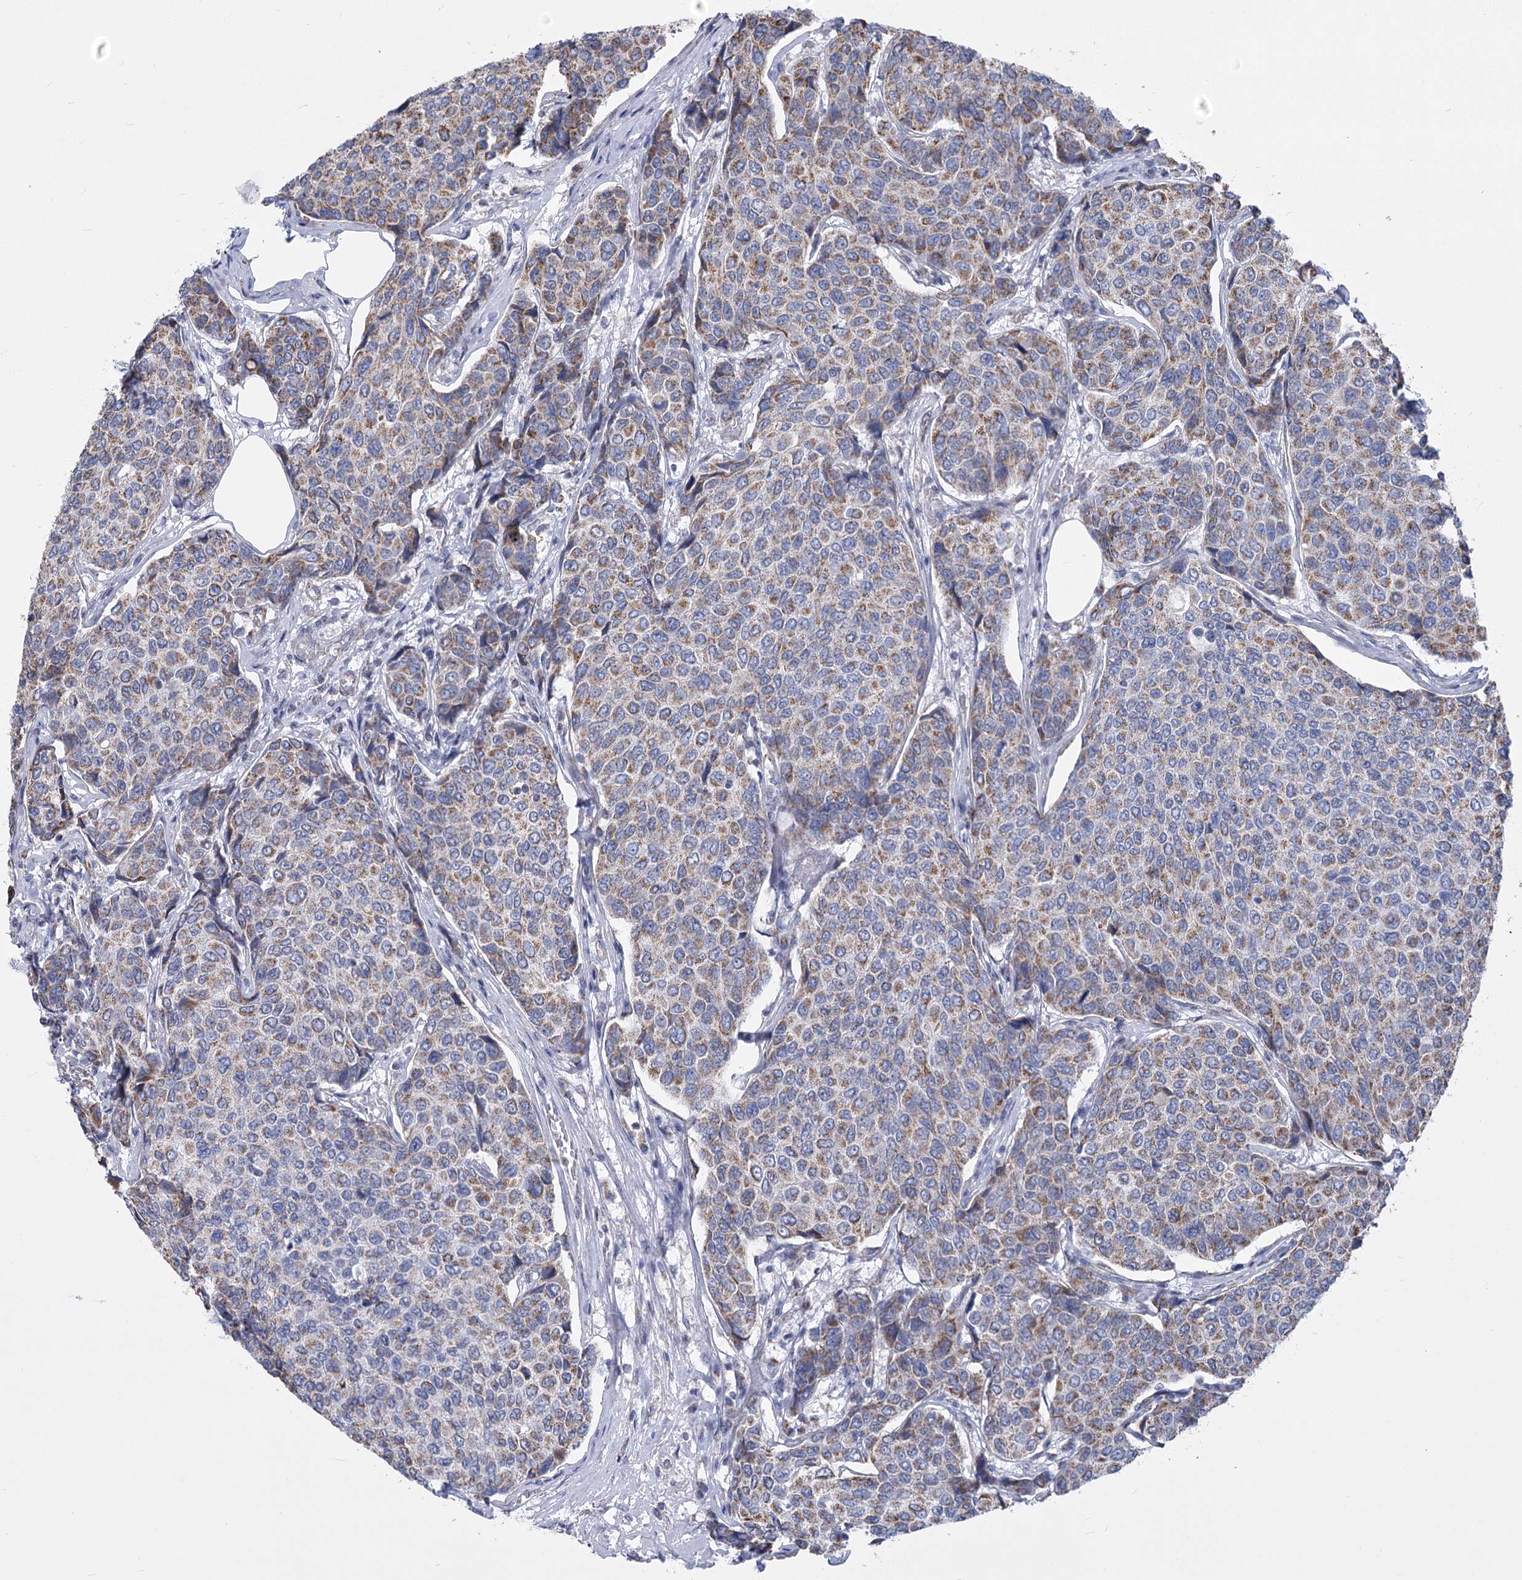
{"staining": {"intensity": "moderate", "quantity": "25%-75%", "location": "cytoplasmic/membranous"}, "tissue": "breast cancer", "cell_type": "Tumor cells", "image_type": "cancer", "snomed": [{"axis": "morphology", "description": "Duct carcinoma"}, {"axis": "topography", "description": "Breast"}], "caption": "Human breast invasive ductal carcinoma stained for a protein (brown) shows moderate cytoplasmic/membranous positive staining in approximately 25%-75% of tumor cells.", "gene": "PDHB", "patient": {"sex": "female", "age": 55}}